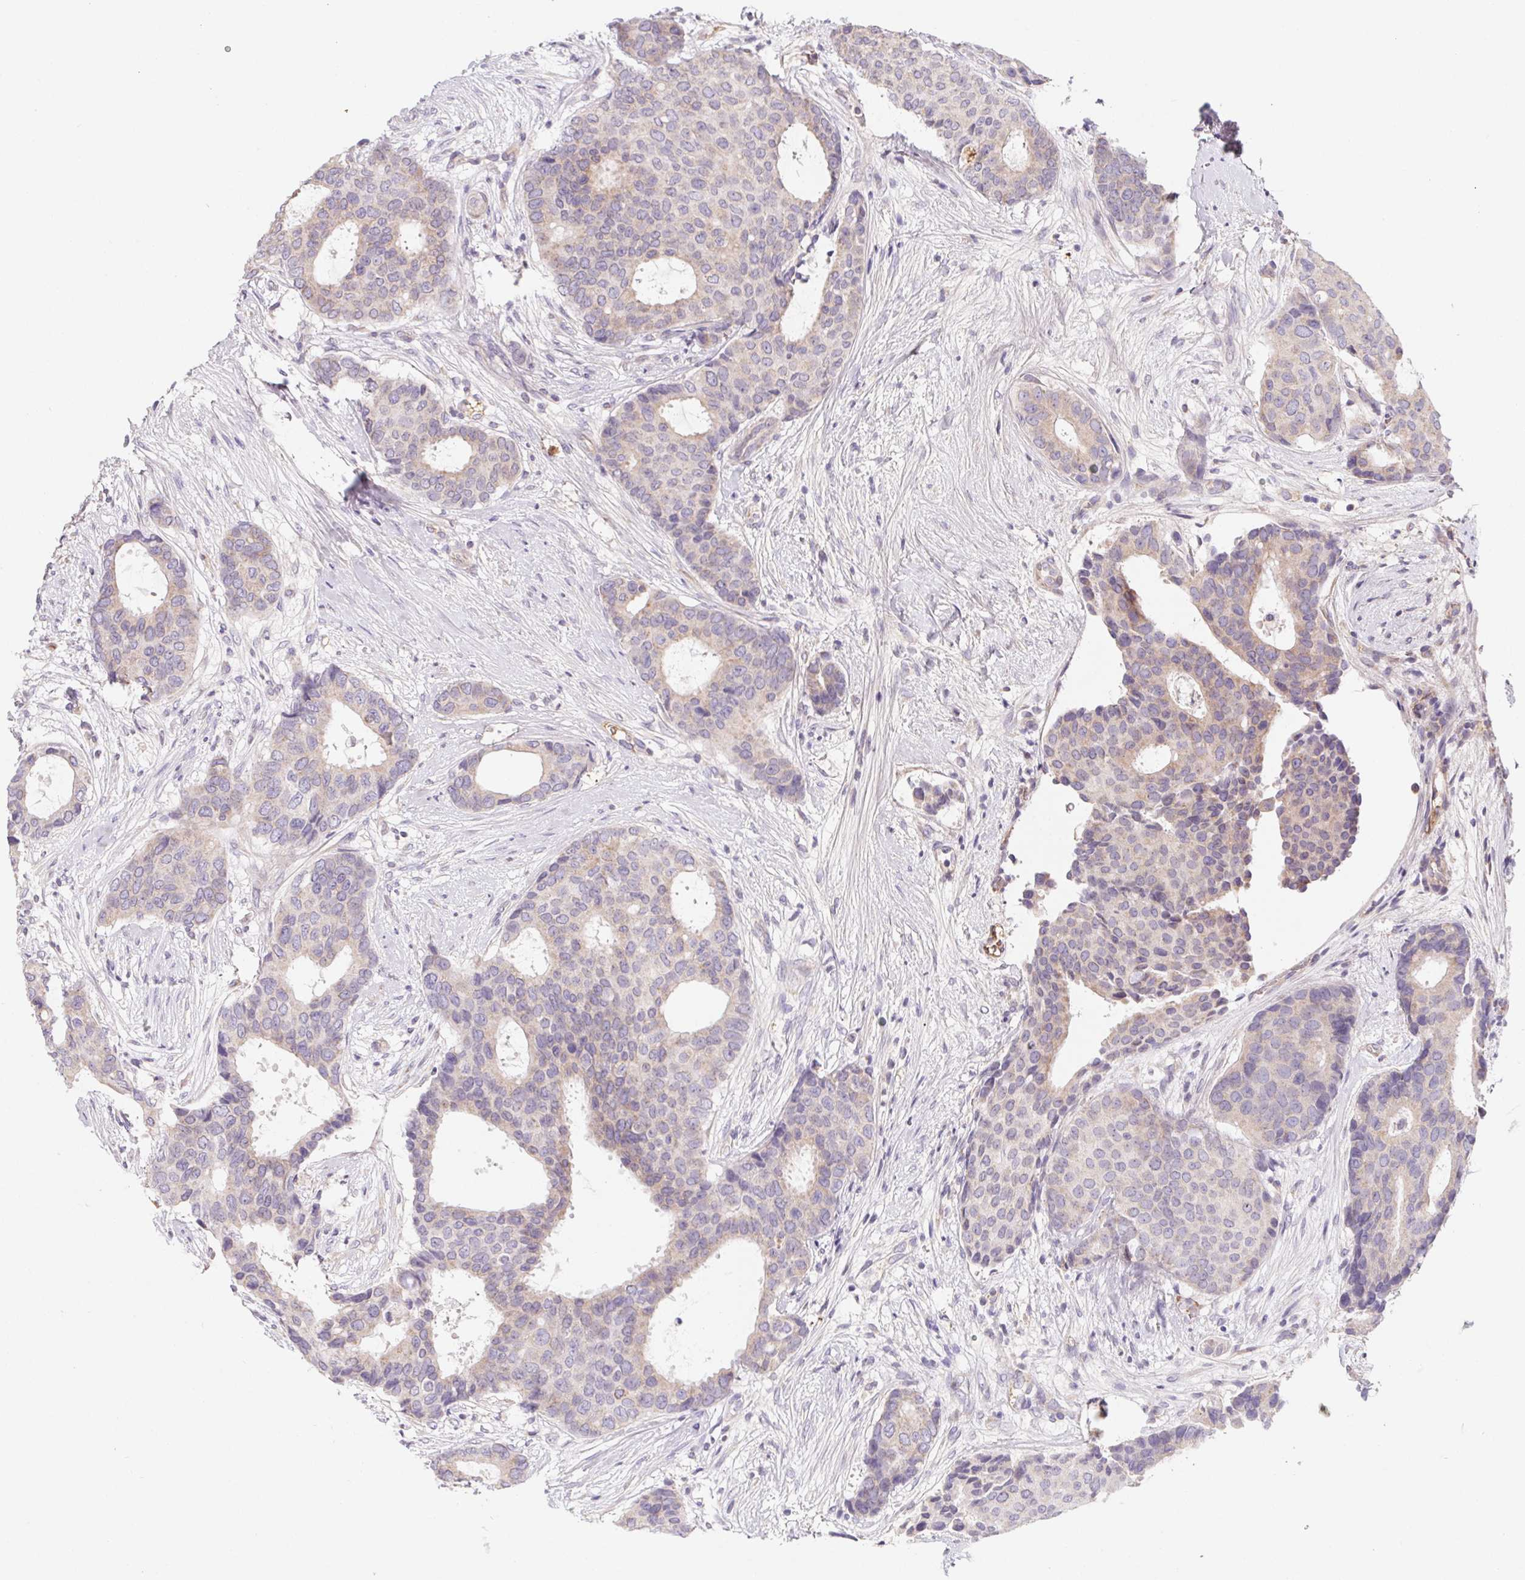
{"staining": {"intensity": "negative", "quantity": "none", "location": "none"}, "tissue": "breast cancer", "cell_type": "Tumor cells", "image_type": "cancer", "snomed": [{"axis": "morphology", "description": "Duct carcinoma"}, {"axis": "topography", "description": "Breast"}], "caption": "Breast cancer was stained to show a protein in brown. There is no significant staining in tumor cells.", "gene": "LPA", "patient": {"sex": "female", "age": 75}}